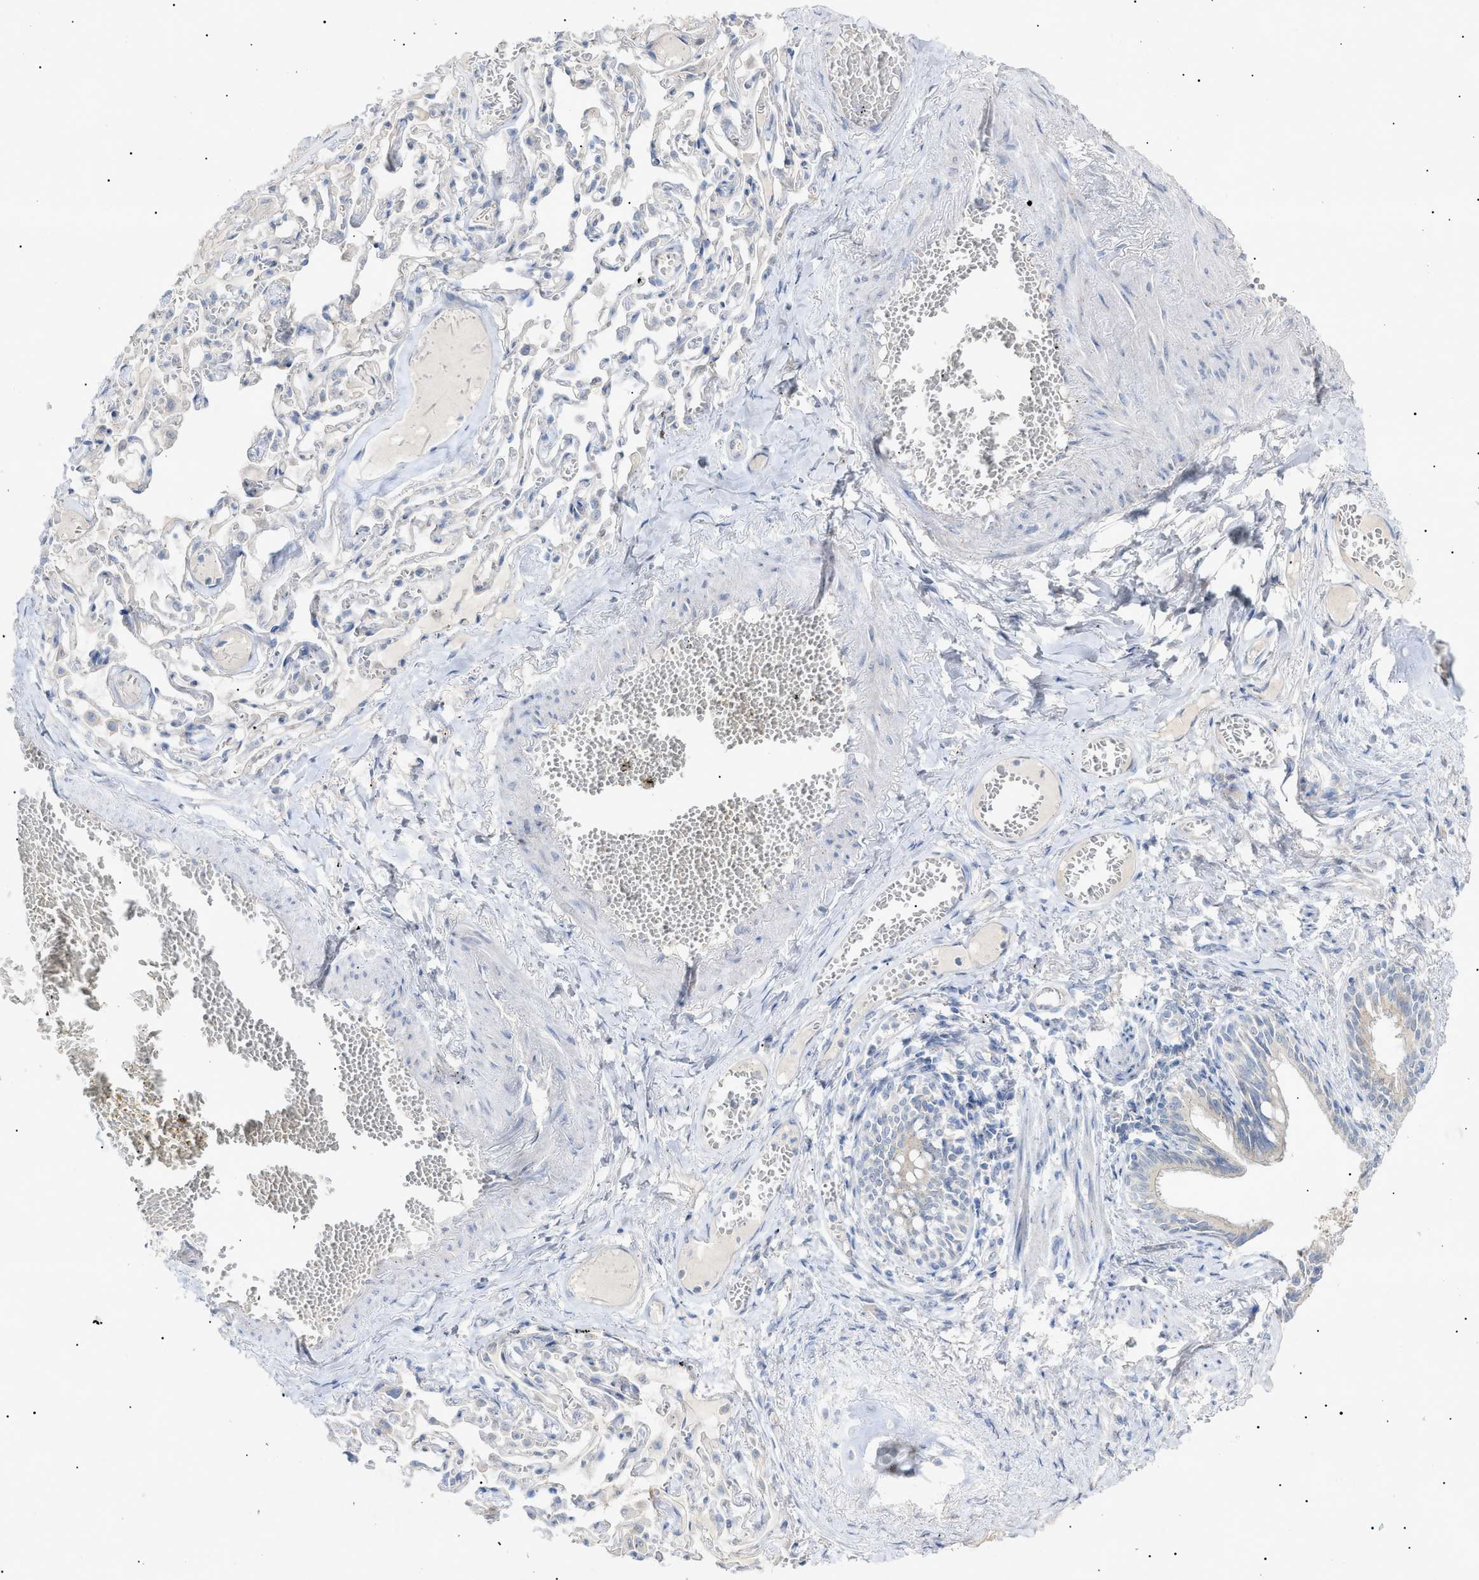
{"staining": {"intensity": "weak", "quantity": "25%-75%", "location": "cytoplasmic/membranous"}, "tissue": "bronchus", "cell_type": "Respiratory epithelial cells", "image_type": "normal", "snomed": [{"axis": "morphology", "description": "Normal tissue, NOS"}, {"axis": "morphology", "description": "Inflammation, NOS"}, {"axis": "topography", "description": "Cartilage tissue"}, {"axis": "topography", "description": "Lung"}], "caption": "A micrograph of human bronchus stained for a protein exhibits weak cytoplasmic/membranous brown staining in respiratory epithelial cells. The staining is performed using DAB brown chromogen to label protein expression. The nuclei are counter-stained blue using hematoxylin.", "gene": "SLC25A31", "patient": {"sex": "male", "age": 71}}